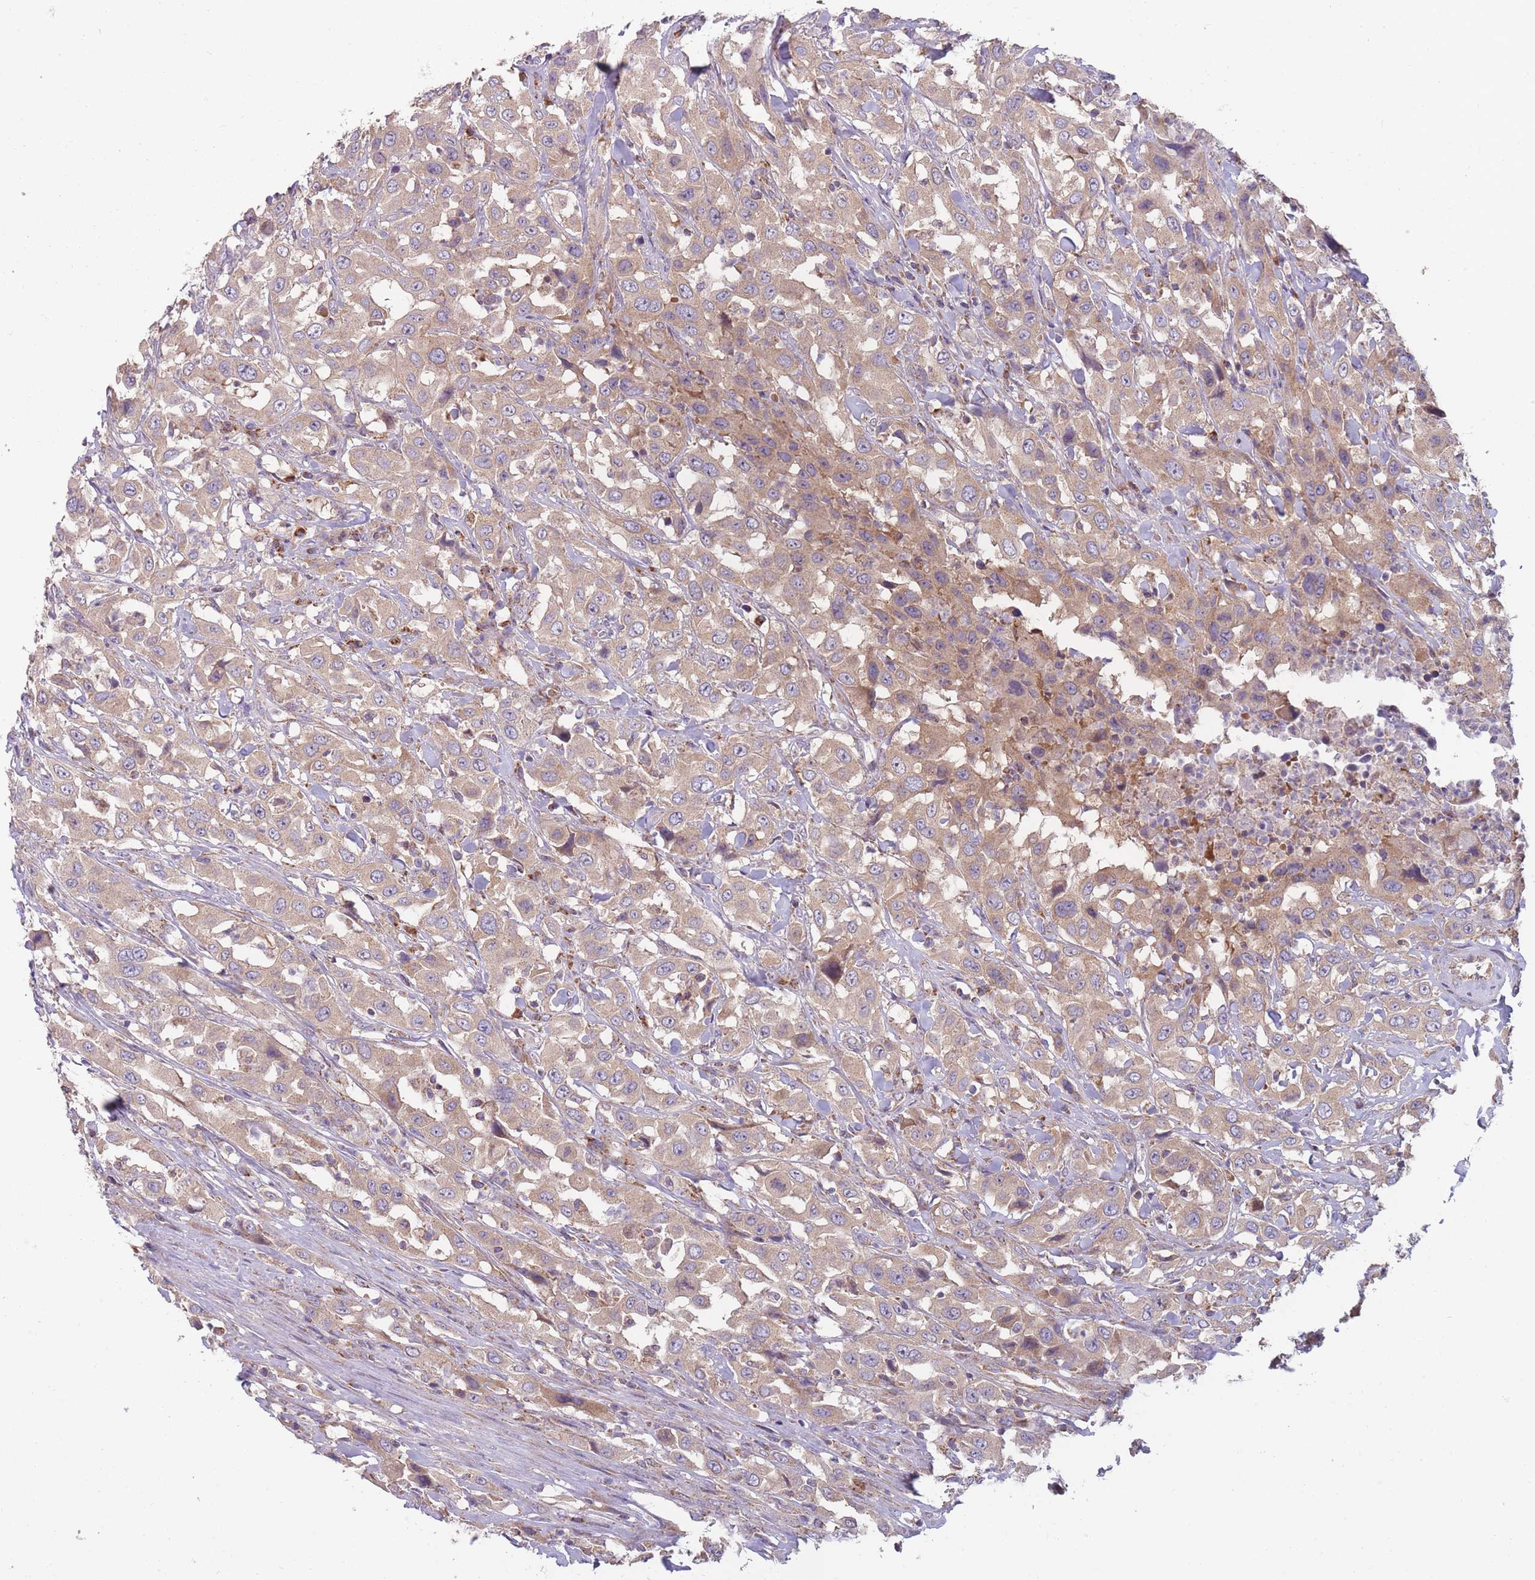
{"staining": {"intensity": "weak", "quantity": ">75%", "location": "cytoplasmic/membranous"}, "tissue": "urothelial cancer", "cell_type": "Tumor cells", "image_type": "cancer", "snomed": [{"axis": "morphology", "description": "Urothelial carcinoma, High grade"}, {"axis": "topography", "description": "Urinary bladder"}], "caption": "Protein expression analysis of urothelial cancer reveals weak cytoplasmic/membranous positivity in about >75% of tumor cells.", "gene": "NDUFA9", "patient": {"sex": "male", "age": 61}}